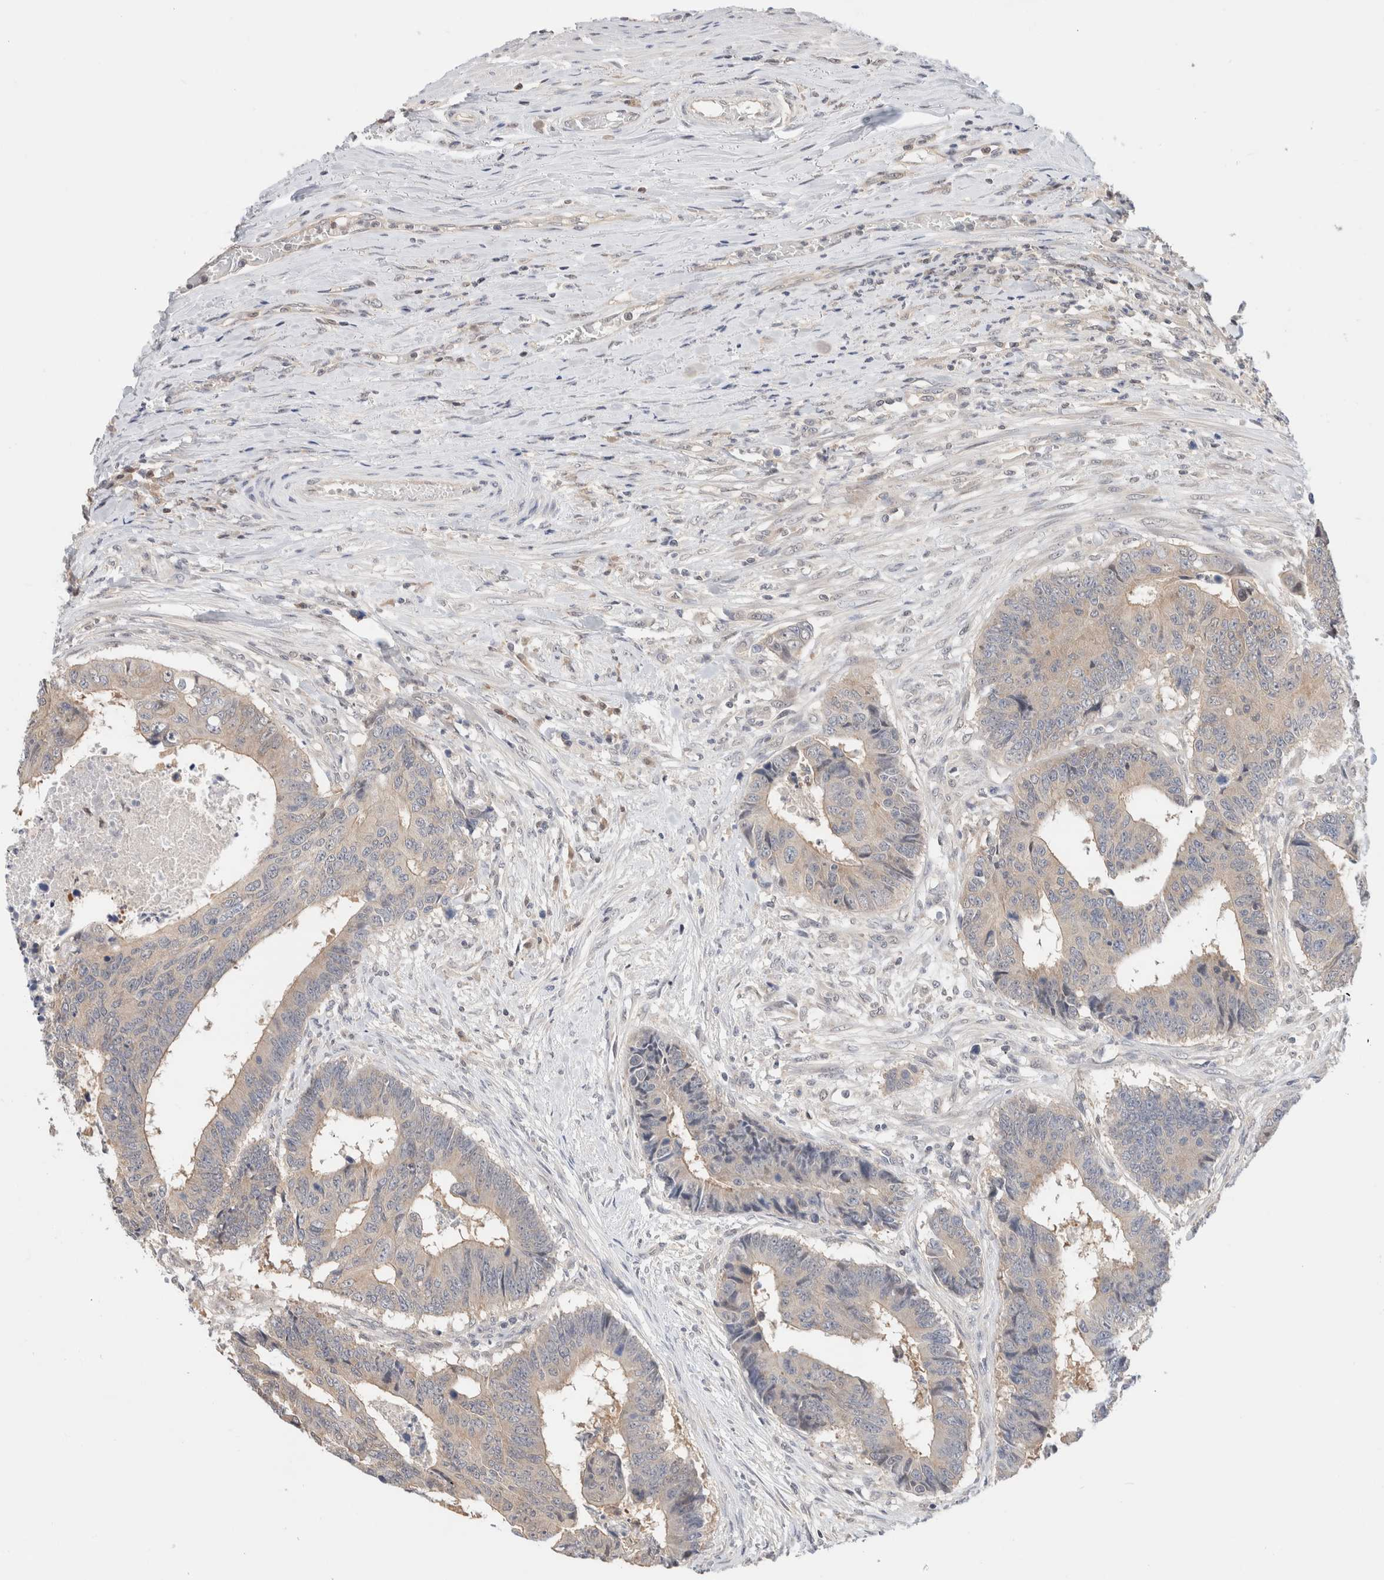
{"staining": {"intensity": "weak", "quantity": "25%-75%", "location": "cytoplasmic/membranous"}, "tissue": "colorectal cancer", "cell_type": "Tumor cells", "image_type": "cancer", "snomed": [{"axis": "morphology", "description": "Adenocarcinoma, NOS"}, {"axis": "topography", "description": "Rectum"}], "caption": "This micrograph exhibits immunohistochemistry (IHC) staining of colorectal cancer, with low weak cytoplasmic/membranous staining in about 25%-75% of tumor cells.", "gene": "C17orf97", "patient": {"sex": "male", "age": 84}}